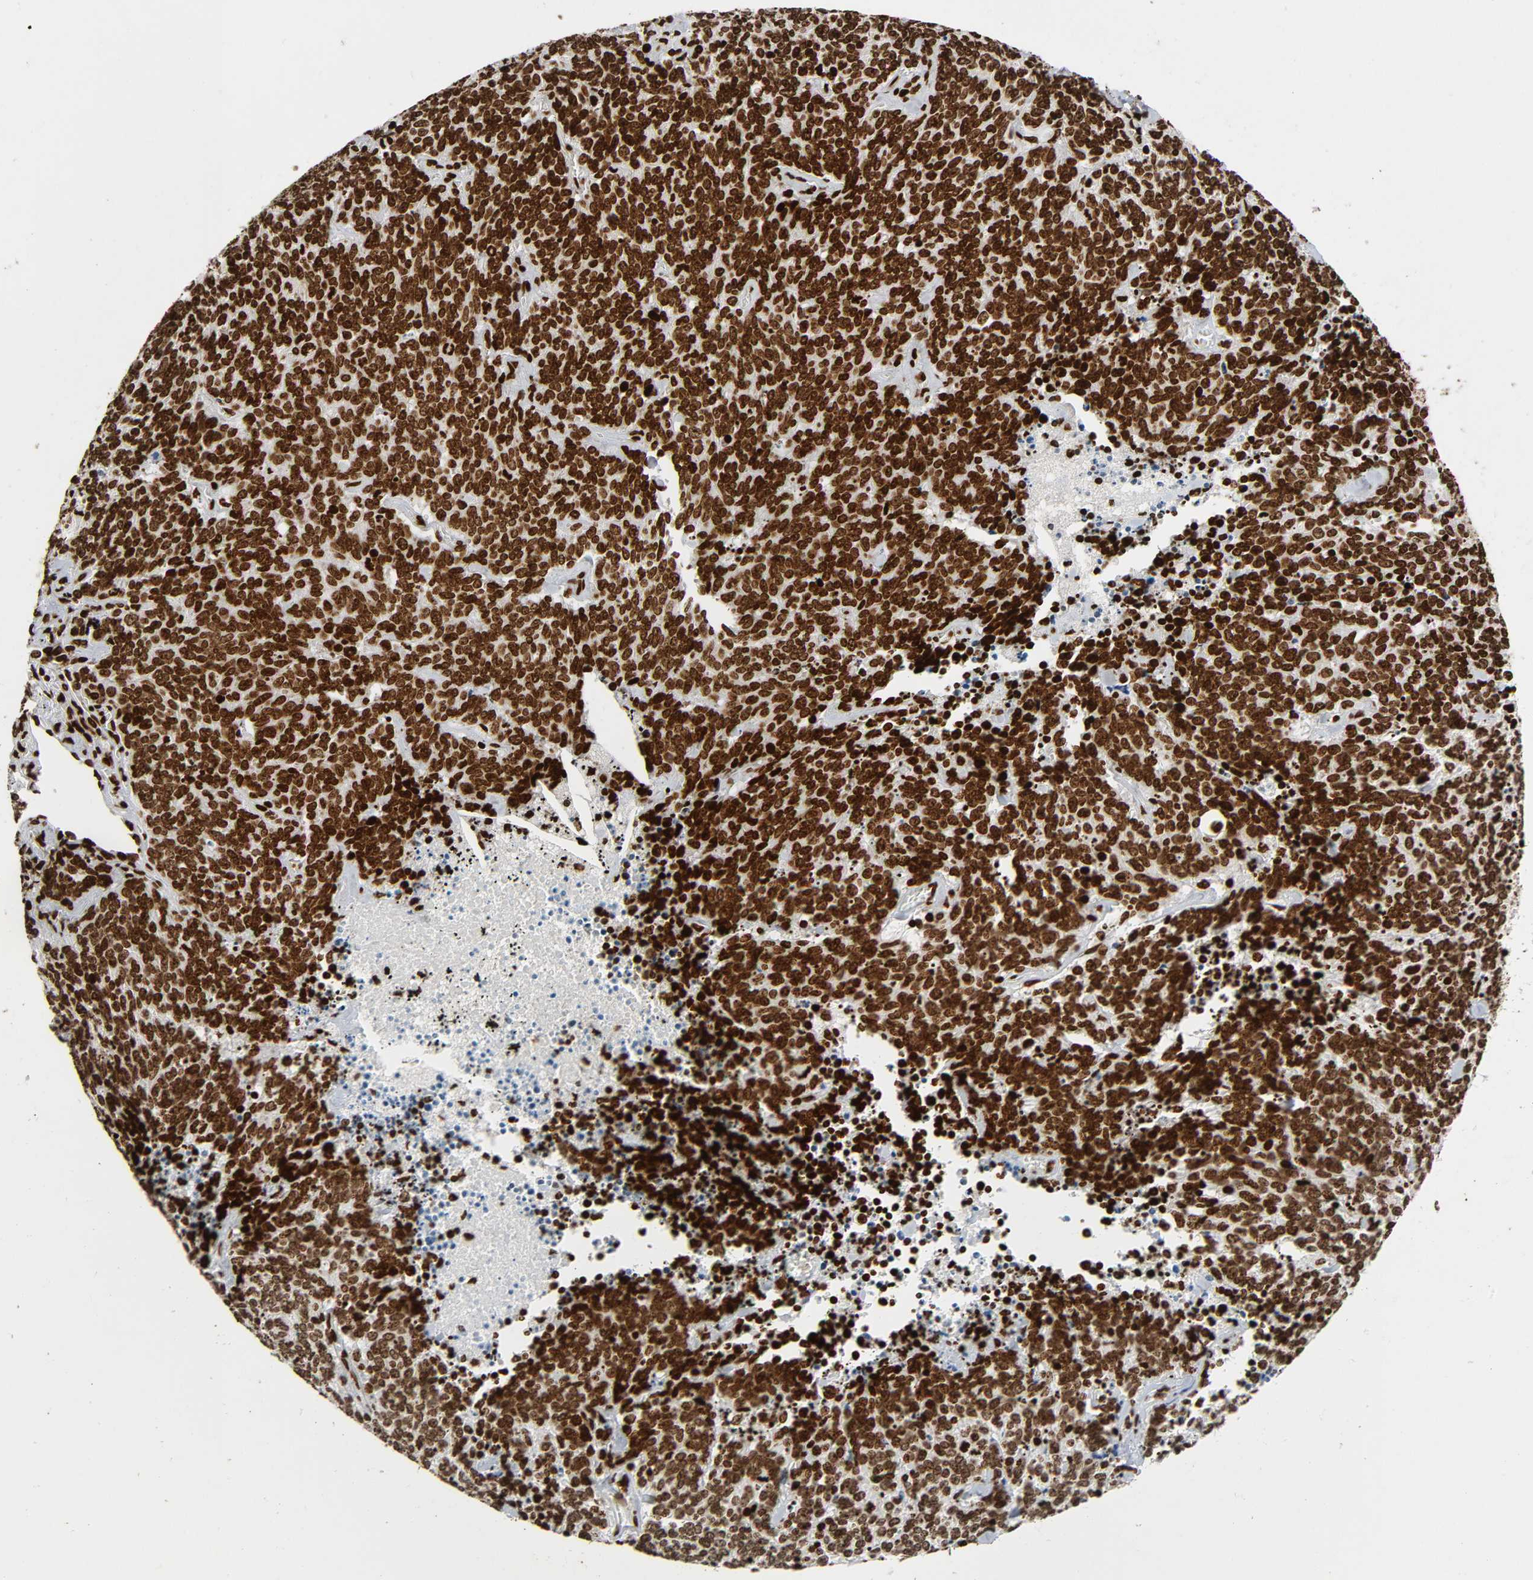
{"staining": {"intensity": "strong", "quantity": ">75%", "location": "nuclear"}, "tissue": "lung cancer", "cell_type": "Tumor cells", "image_type": "cancer", "snomed": [{"axis": "morphology", "description": "Neoplasm, malignant, NOS"}, {"axis": "topography", "description": "Lung"}], "caption": "This is a histology image of immunohistochemistry staining of lung cancer, which shows strong positivity in the nuclear of tumor cells.", "gene": "RXRA", "patient": {"sex": "female", "age": 58}}